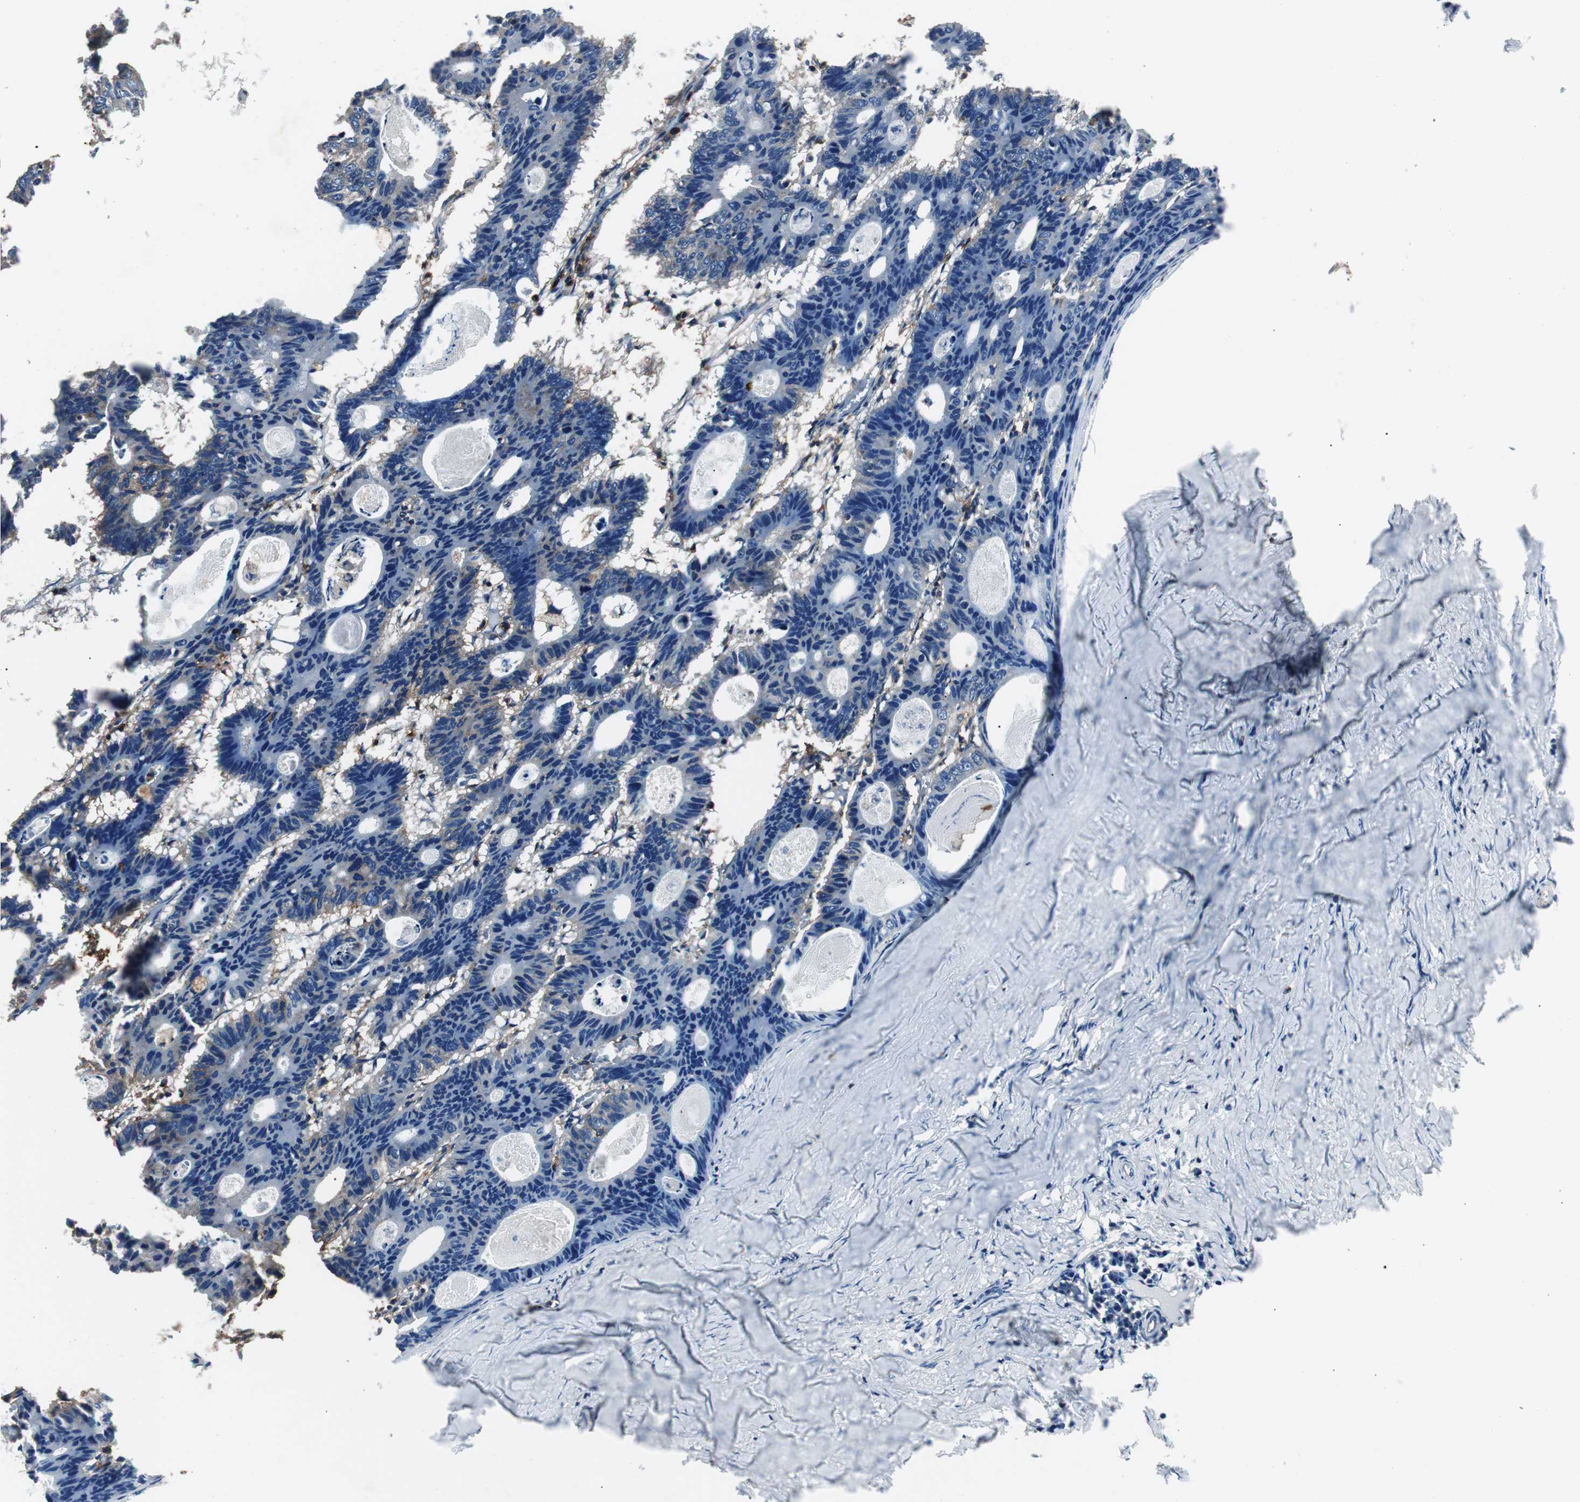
{"staining": {"intensity": "negative", "quantity": "none", "location": "none"}, "tissue": "colorectal cancer", "cell_type": "Tumor cells", "image_type": "cancer", "snomed": [{"axis": "morphology", "description": "Adenocarcinoma, NOS"}, {"axis": "topography", "description": "Colon"}], "caption": "Human colorectal cancer stained for a protein using immunohistochemistry reveals no staining in tumor cells.", "gene": "B2M", "patient": {"sex": "female", "age": 55}}